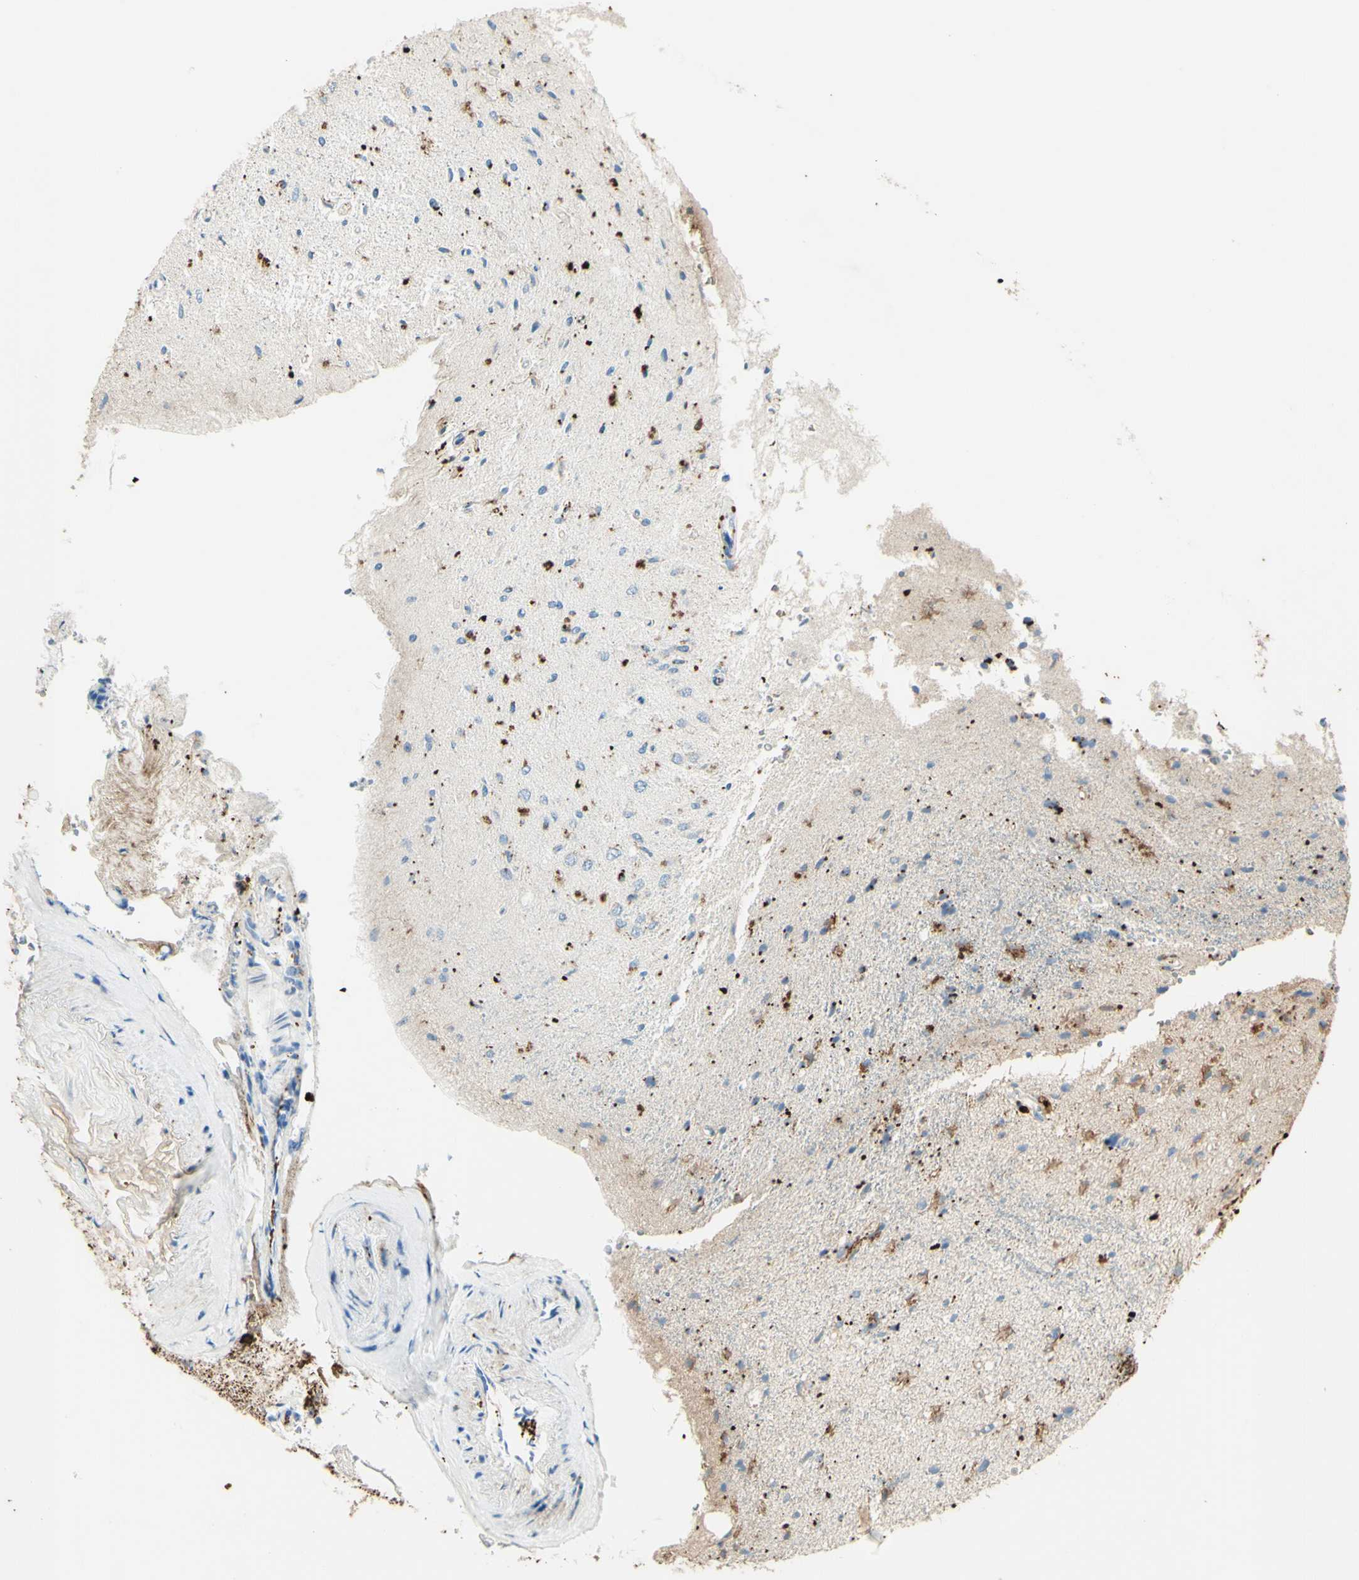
{"staining": {"intensity": "negative", "quantity": "none", "location": "none"}, "tissue": "glioma", "cell_type": "Tumor cells", "image_type": "cancer", "snomed": [{"axis": "morphology", "description": "Glioma, malignant, Low grade"}, {"axis": "topography", "description": "Brain"}], "caption": "The immunohistochemistry (IHC) histopathology image has no significant positivity in tumor cells of glioma tissue. (Stains: DAB immunohistochemistry (IHC) with hematoxylin counter stain, Microscopy: brightfield microscopy at high magnification).", "gene": "GAN", "patient": {"sex": "male", "age": 77}}